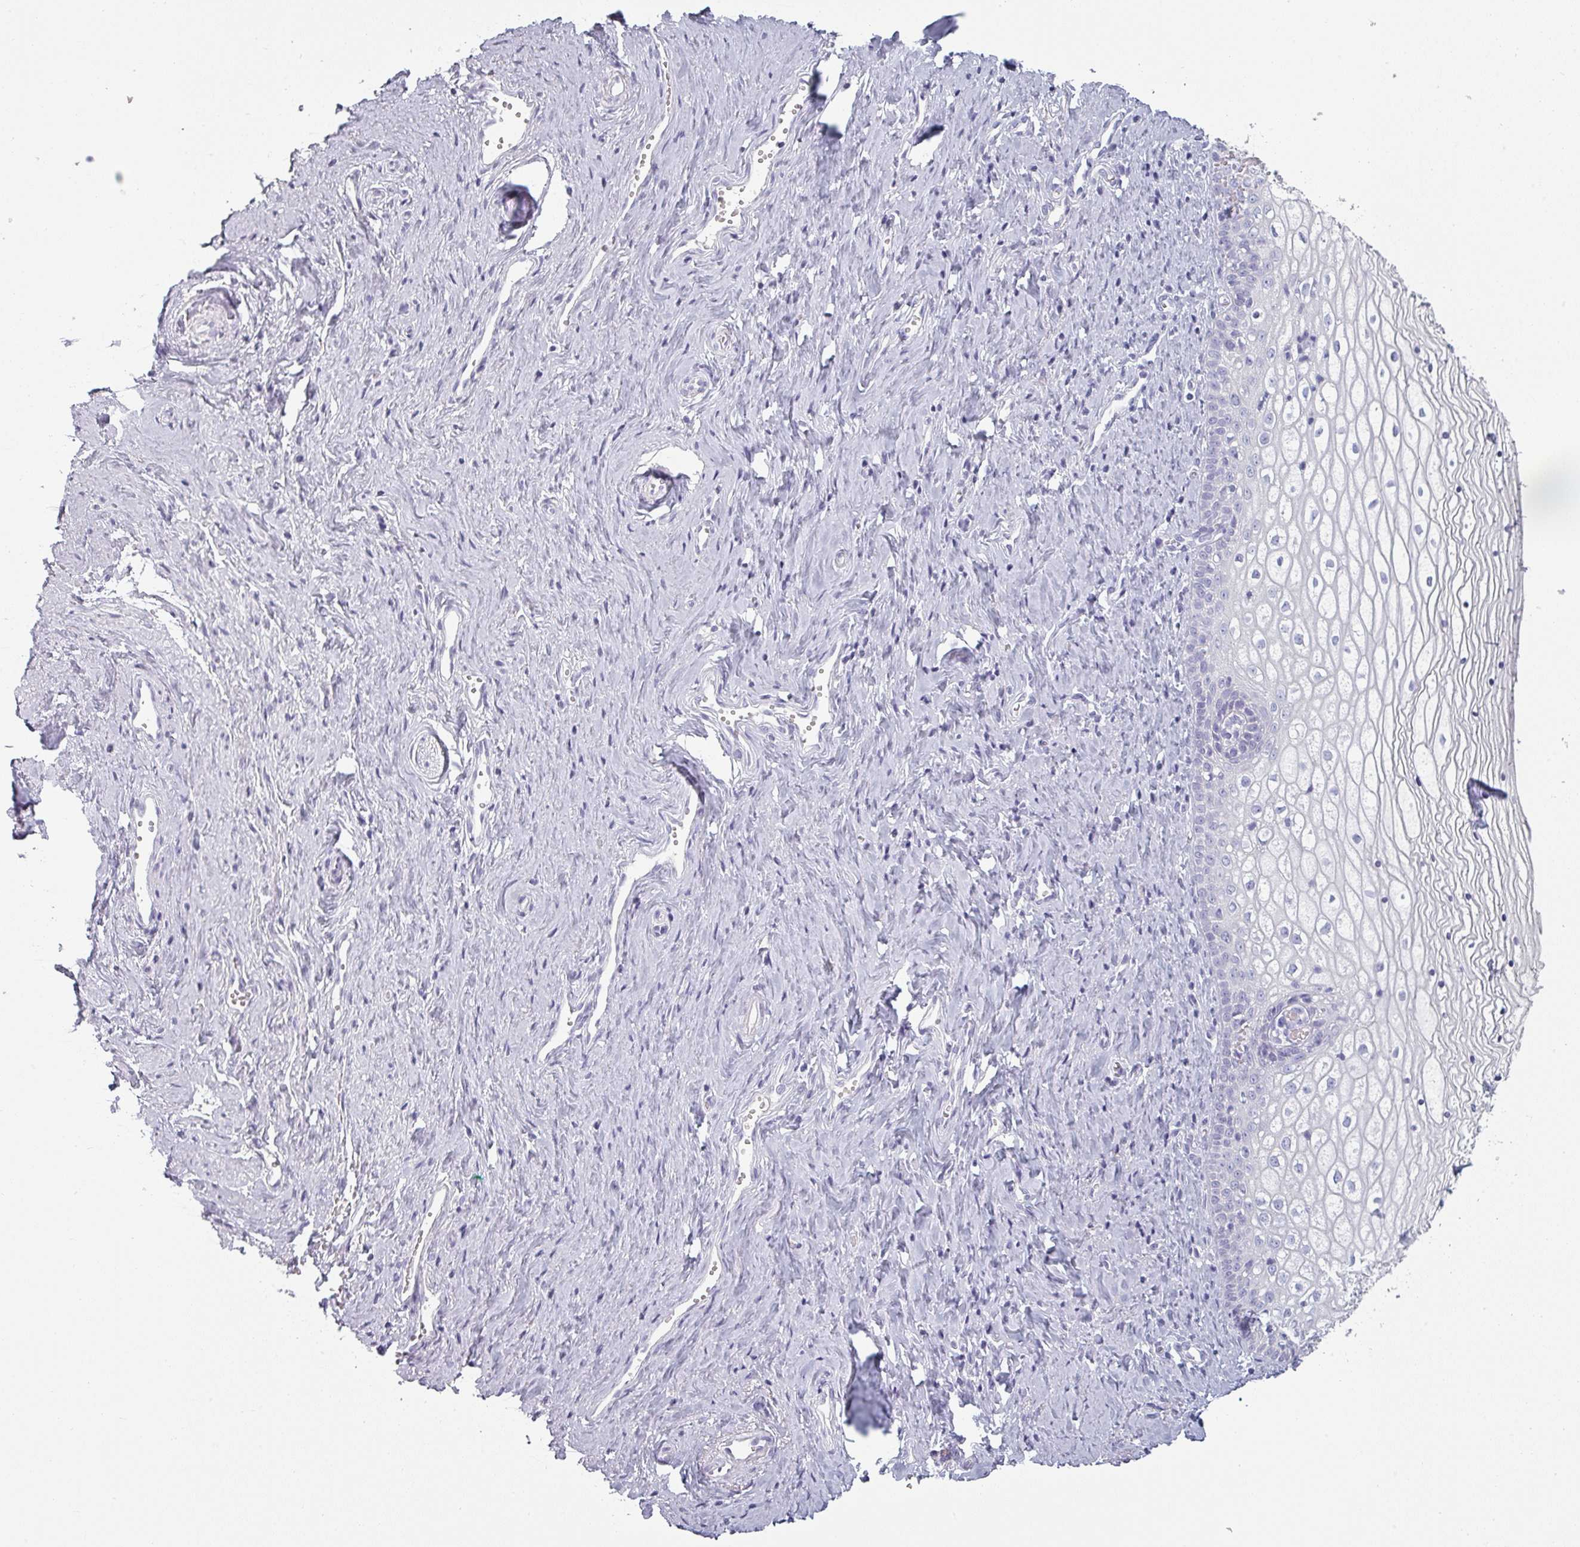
{"staining": {"intensity": "negative", "quantity": "none", "location": "none"}, "tissue": "vagina", "cell_type": "Squamous epithelial cells", "image_type": "normal", "snomed": [{"axis": "morphology", "description": "Normal tissue, NOS"}, {"axis": "topography", "description": "Vagina"}], "caption": "The immunohistochemistry (IHC) histopathology image has no significant staining in squamous epithelial cells of vagina. (DAB (3,3'-diaminobenzidine) immunohistochemistry visualized using brightfield microscopy, high magnification).", "gene": "SFTPA1", "patient": {"sex": "female", "age": 59}}